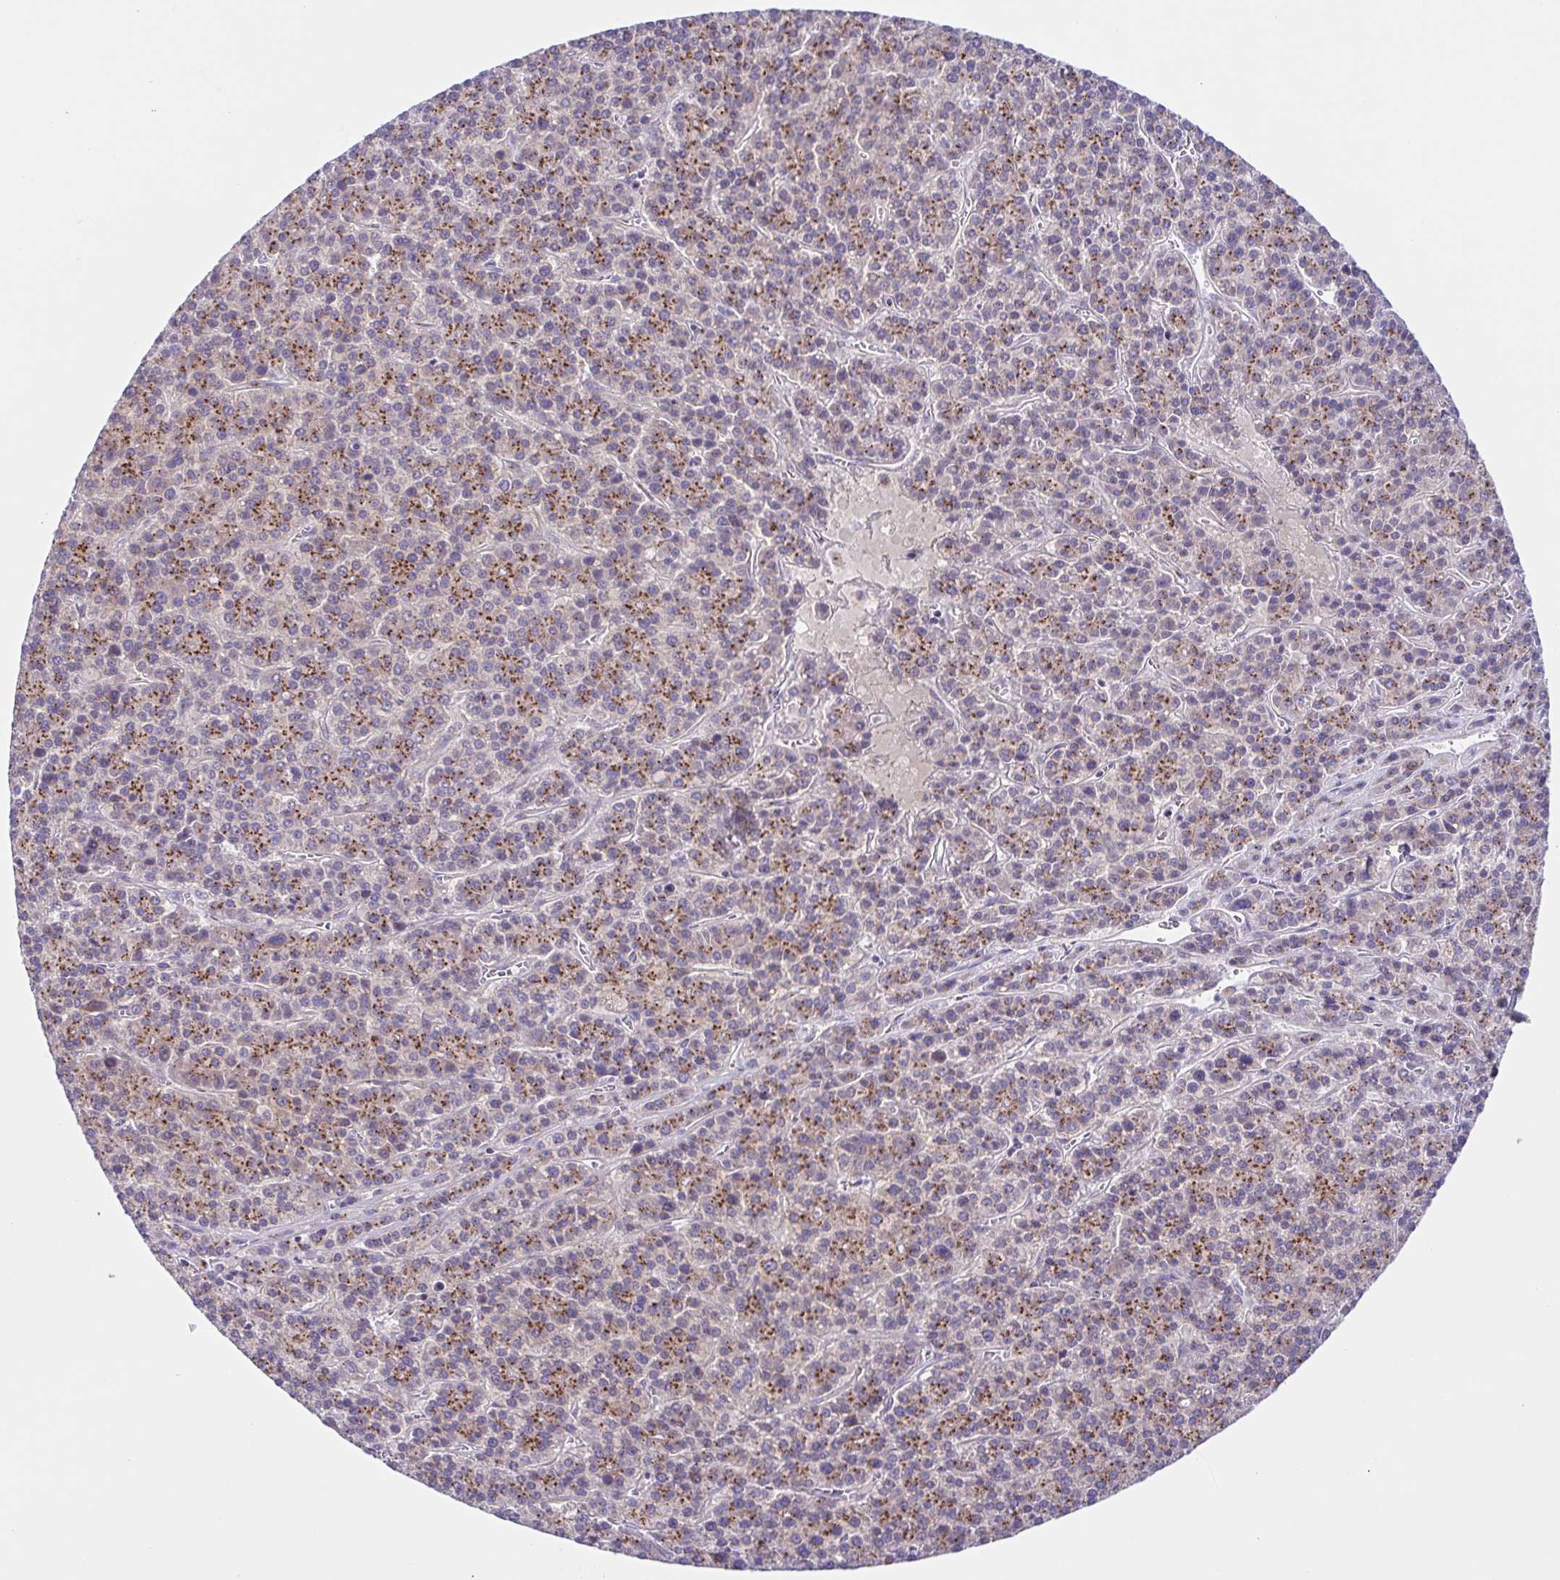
{"staining": {"intensity": "moderate", "quantity": ">75%", "location": "cytoplasmic/membranous"}, "tissue": "liver cancer", "cell_type": "Tumor cells", "image_type": "cancer", "snomed": [{"axis": "morphology", "description": "Carcinoma, Hepatocellular, NOS"}, {"axis": "topography", "description": "Liver"}], "caption": "The immunohistochemical stain labels moderate cytoplasmic/membranous expression in tumor cells of liver hepatocellular carcinoma tissue.", "gene": "COL17A1", "patient": {"sex": "female", "age": 58}}